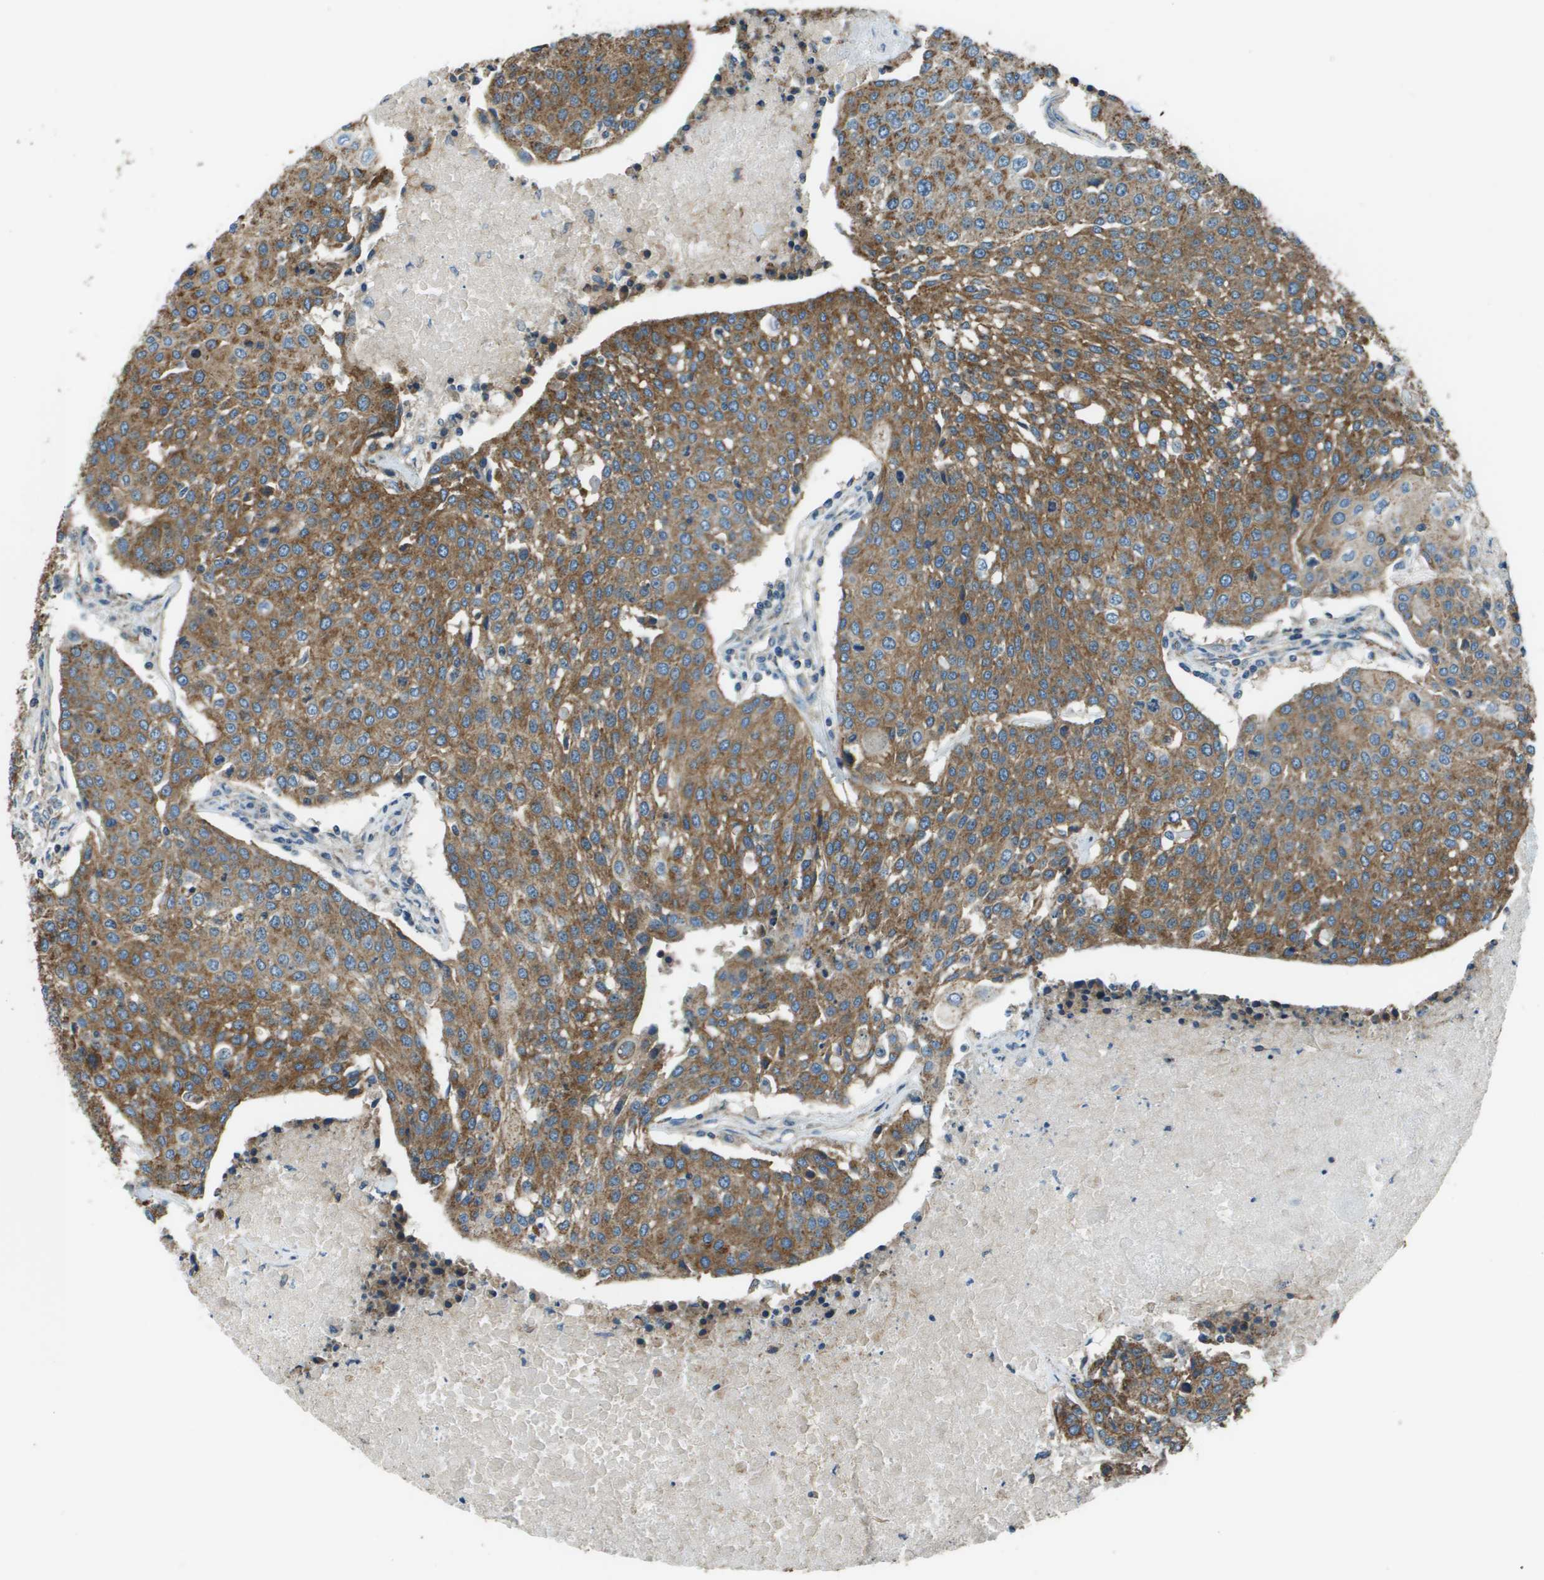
{"staining": {"intensity": "moderate", "quantity": ">75%", "location": "cytoplasmic/membranous"}, "tissue": "urothelial cancer", "cell_type": "Tumor cells", "image_type": "cancer", "snomed": [{"axis": "morphology", "description": "Urothelial carcinoma, High grade"}, {"axis": "topography", "description": "Urinary bladder"}], "caption": "IHC image of neoplastic tissue: high-grade urothelial carcinoma stained using immunohistochemistry (IHC) shows medium levels of moderate protein expression localized specifically in the cytoplasmic/membranous of tumor cells, appearing as a cytoplasmic/membranous brown color.", "gene": "TMEM51", "patient": {"sex": "female", "age": 85}}